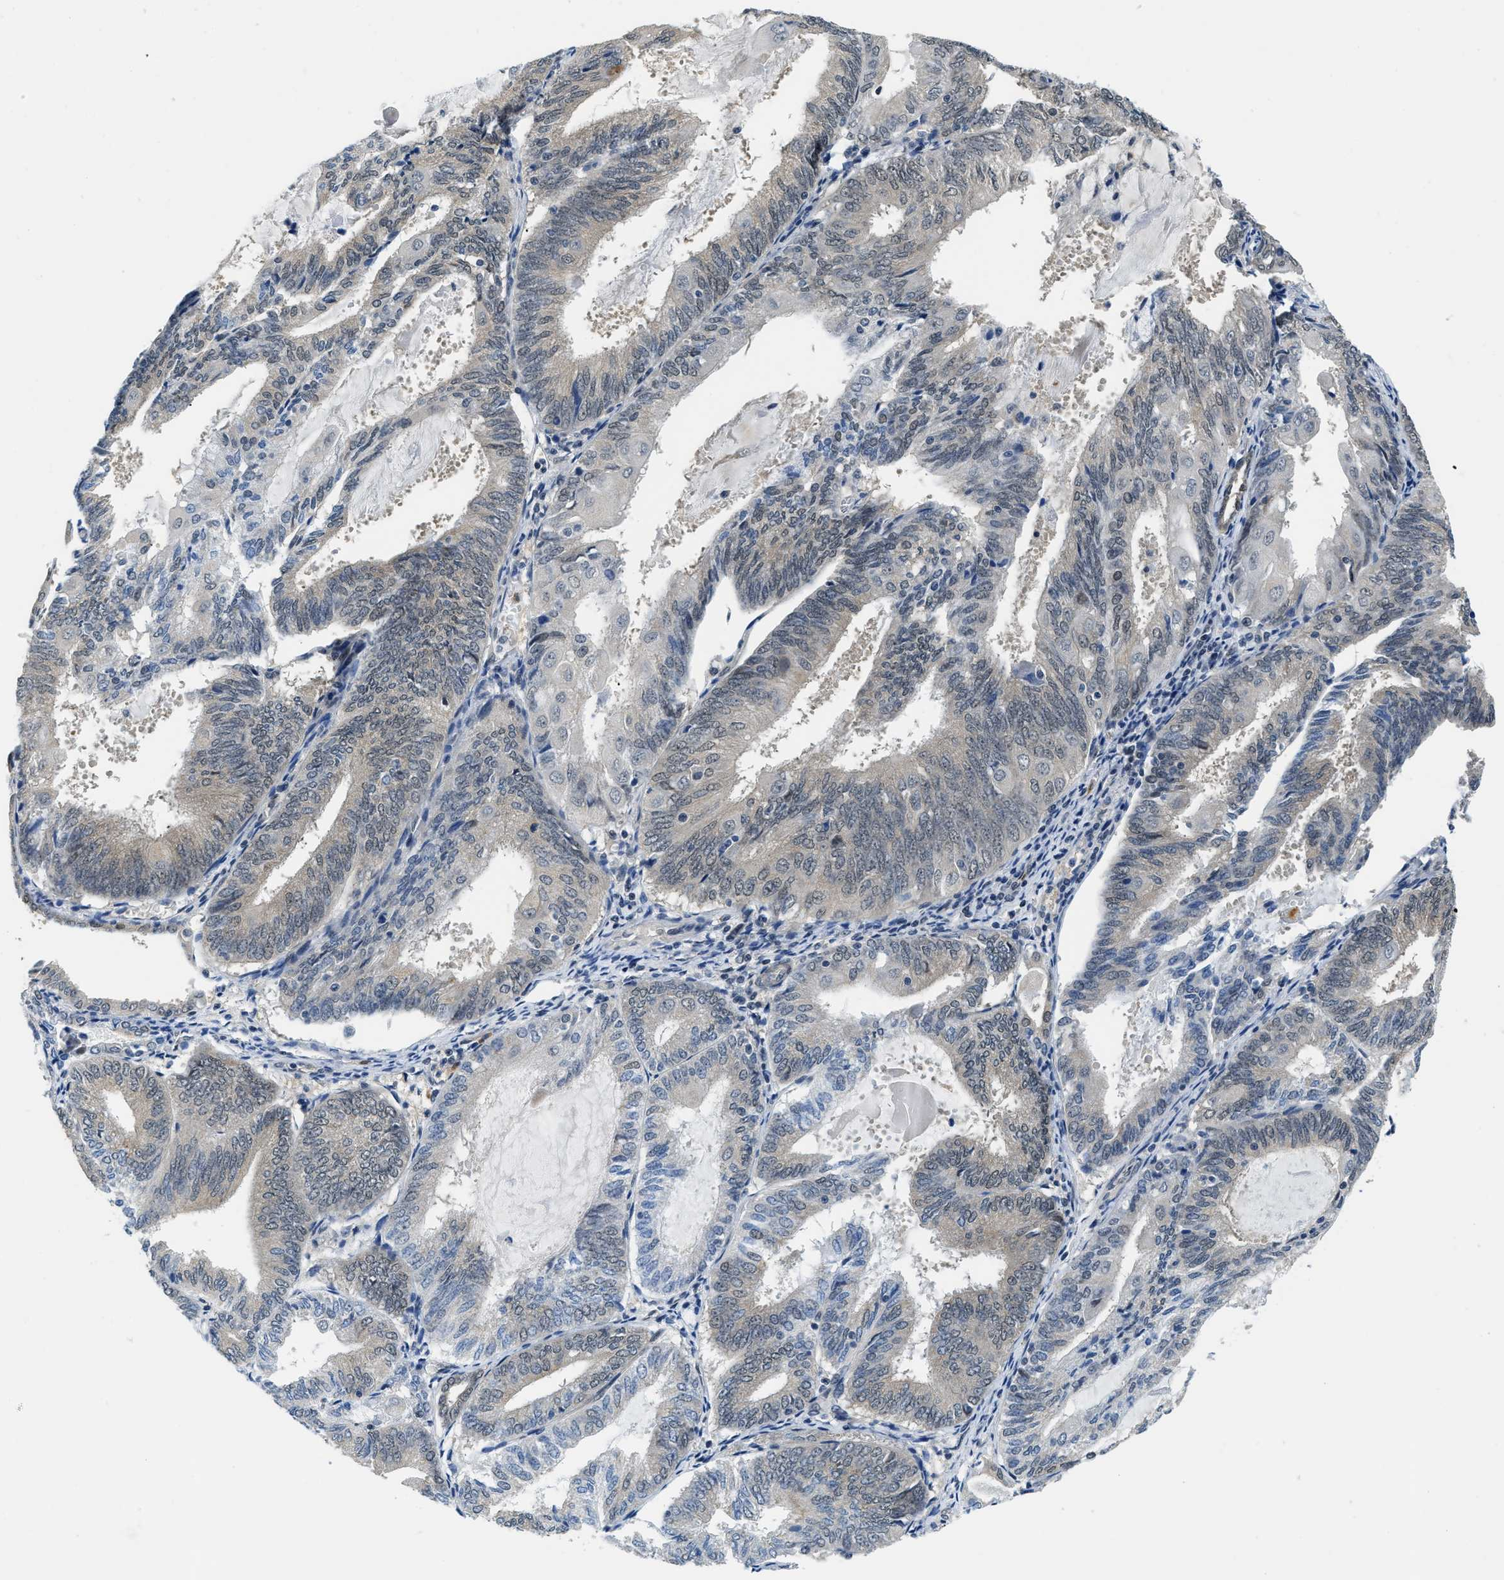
{"staining": {"intensity": "negative", "quantity": "none", "location": "none"}, "tissue": "endometrial cancer", "cell_type": "Tumor cells", "image_type": "cancer", "snomed": [{"axis": "morphology", "description": "Adenocarcinoma, NOS"}, {"axis": "topography", "description": "Endometrium"}], "caption": "Endometrial adenocarcinoma was stained to show a protein in brown. There is no significant staining in tumor cells. (DAB (3,3'-diaminobenzidine) immunohistochemistry, high magnification).", "gene": "SMAD4", "patient": {"sex": "female", "age": 81}}